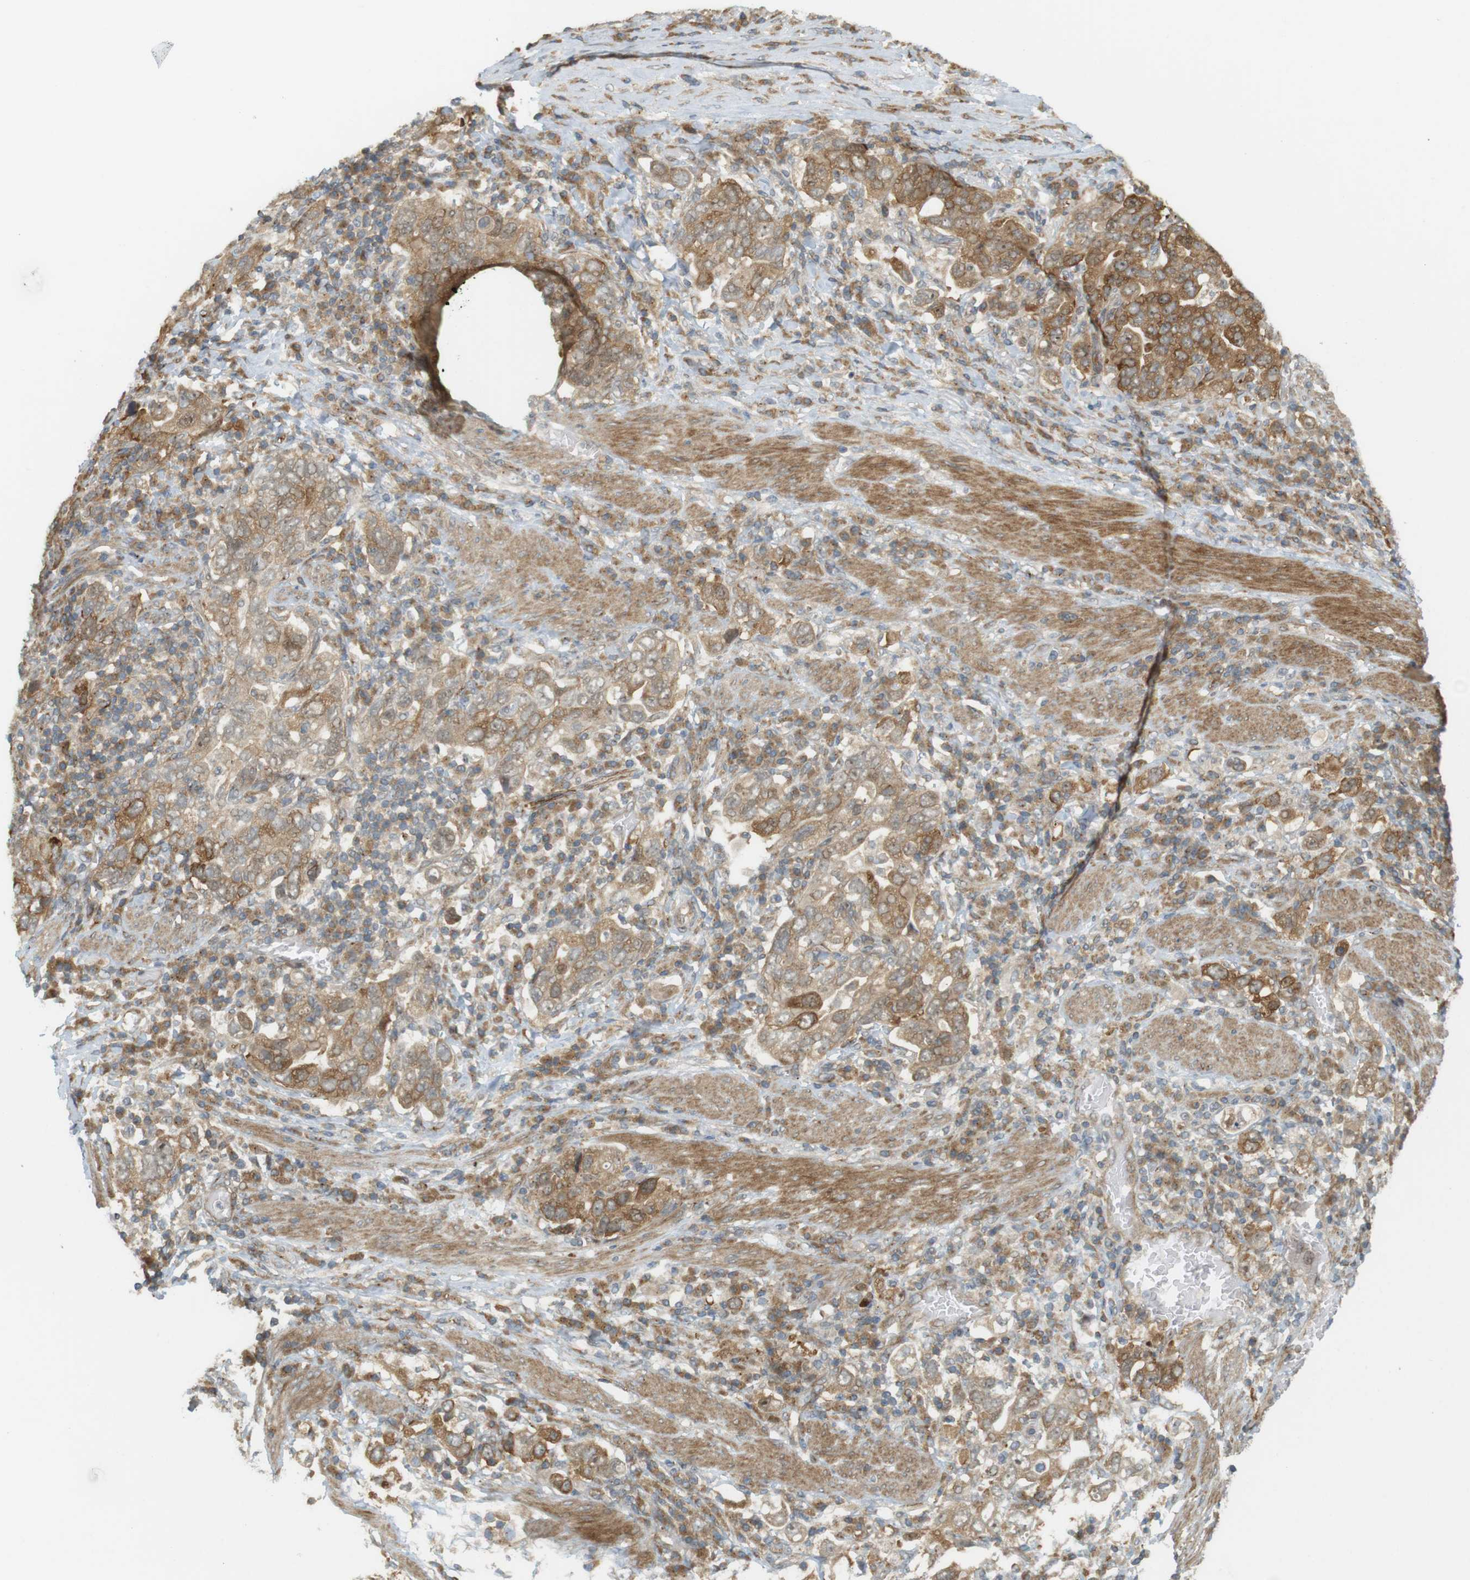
{"staining": {"intensity": "moderate", "quantity": ">75%", "location": "cytoplasmic/membranous,nuclear"}, "tissue": "stomach cancer", "cell_type": "Tumor cells", "image_type": "cancer", "snomed": [{"axis": "morphology", "description": "Adenocarcinoma, NOS"}, {"axis": "topography", "description": "Stomach, upper"}], "caption": "Immunohistochemical staining of stomach cancer displays medium levels of moderate cytoplasmic/membranous and nuclear expression in approximately >75% of tumor cells. The staining is performed using DAB brown chromogen to label protein expression. The nuclei are counter-stained blue using hematoxylin.", "gene": "PA2G4", "patient": {"sex": "male", "age": 62}}